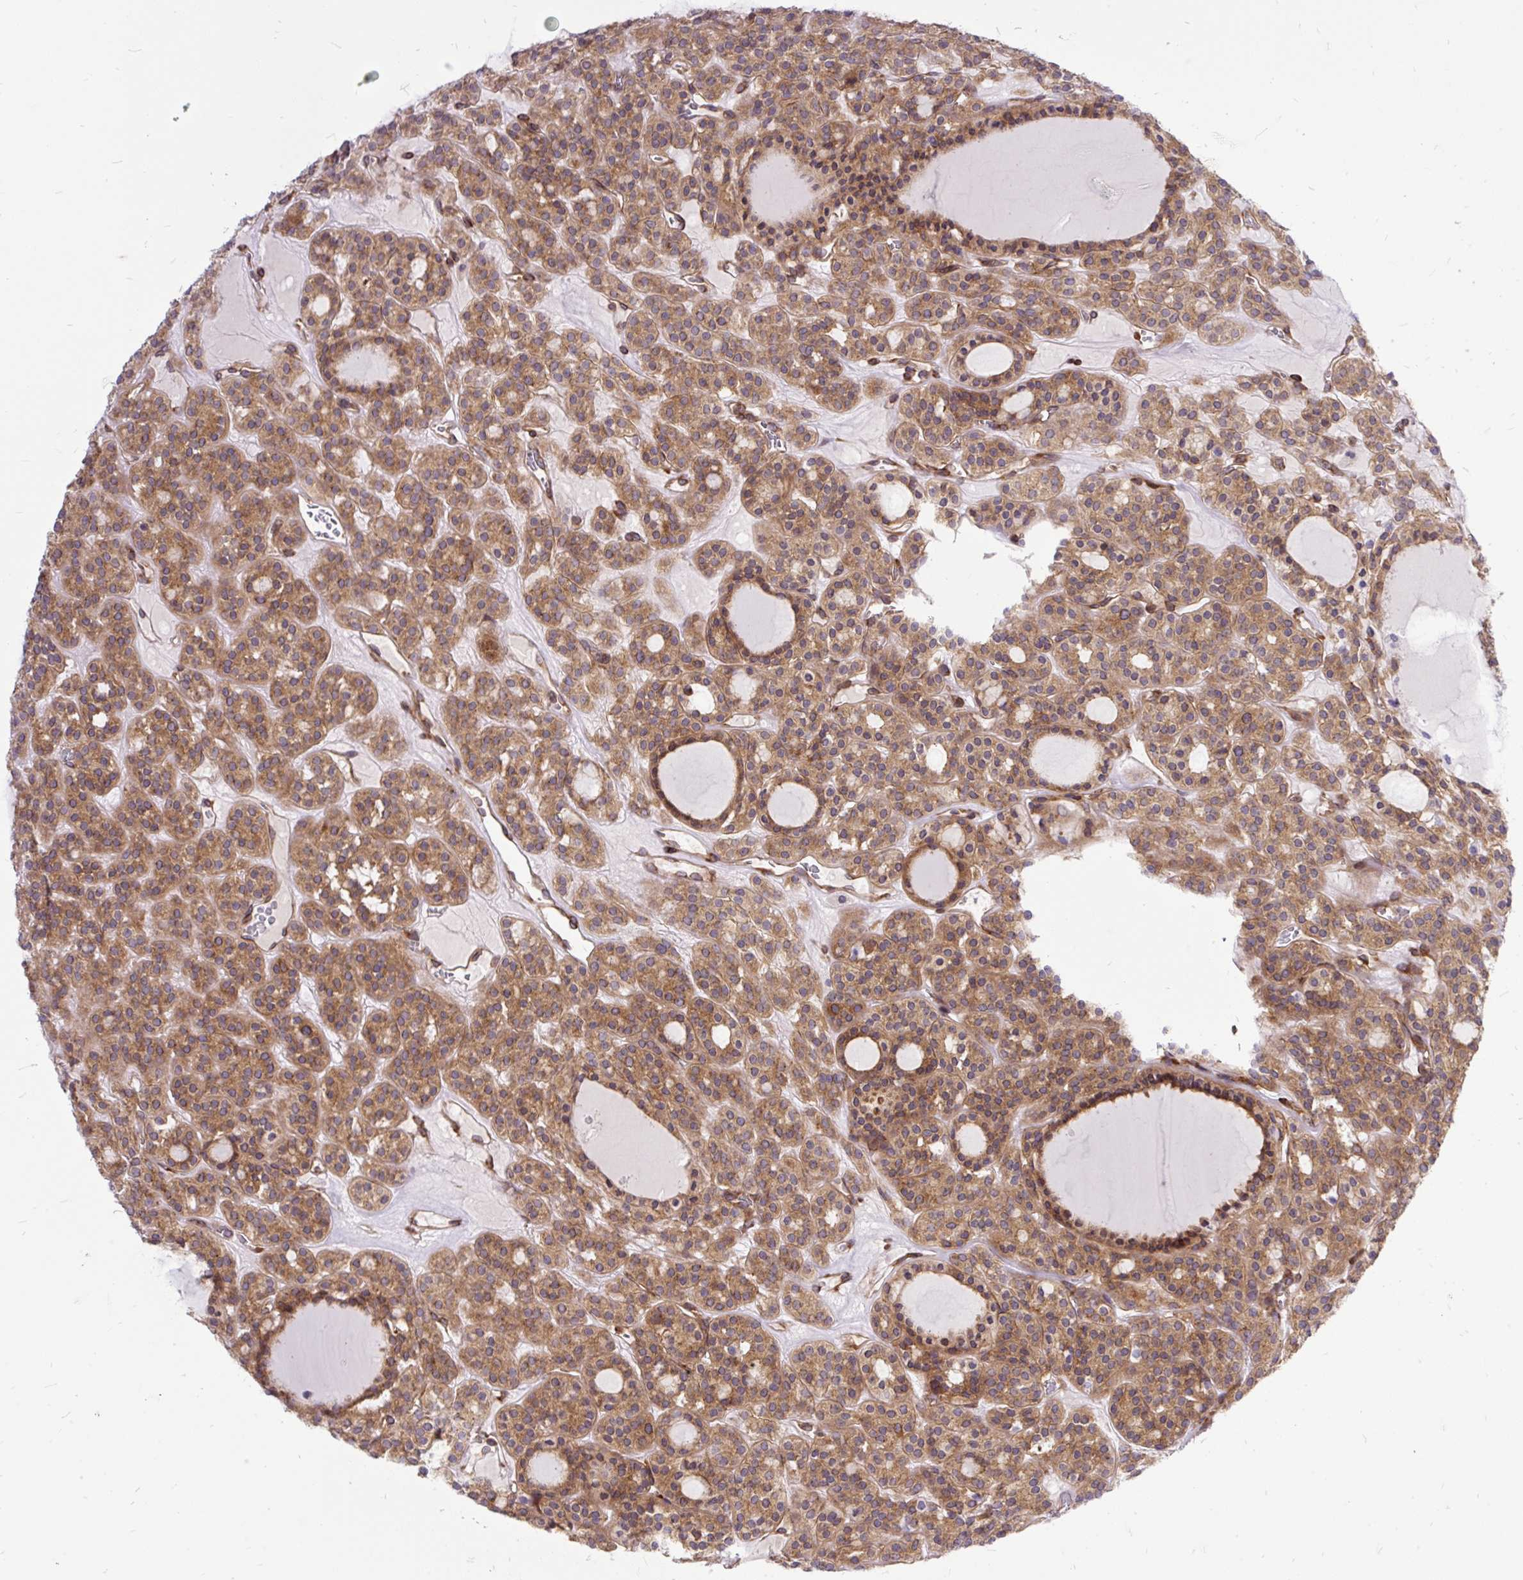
{"staining": {"intensity": "moderate", "quantity": ">75%", "location": "cytoplasmic/membranous"}, "tissue": "thyroid cancer", "cell_type": "Tumor cells", "image_type": "cancer", "snomed": [{"axis": "morphology", "description": "Follicular adenoma carcinoma, NOS"}, {"axis": "topography", "description": "Thyroid gland"}], "caption": "Protein expression analysis of human follicular adenoma carcinoma (thyroid) reveals moderate cytoplasmic/membranous expression in about >75% of tumor cells.", "gene": "TRIM17", "patient": {"sex": "female", "age": 63}}